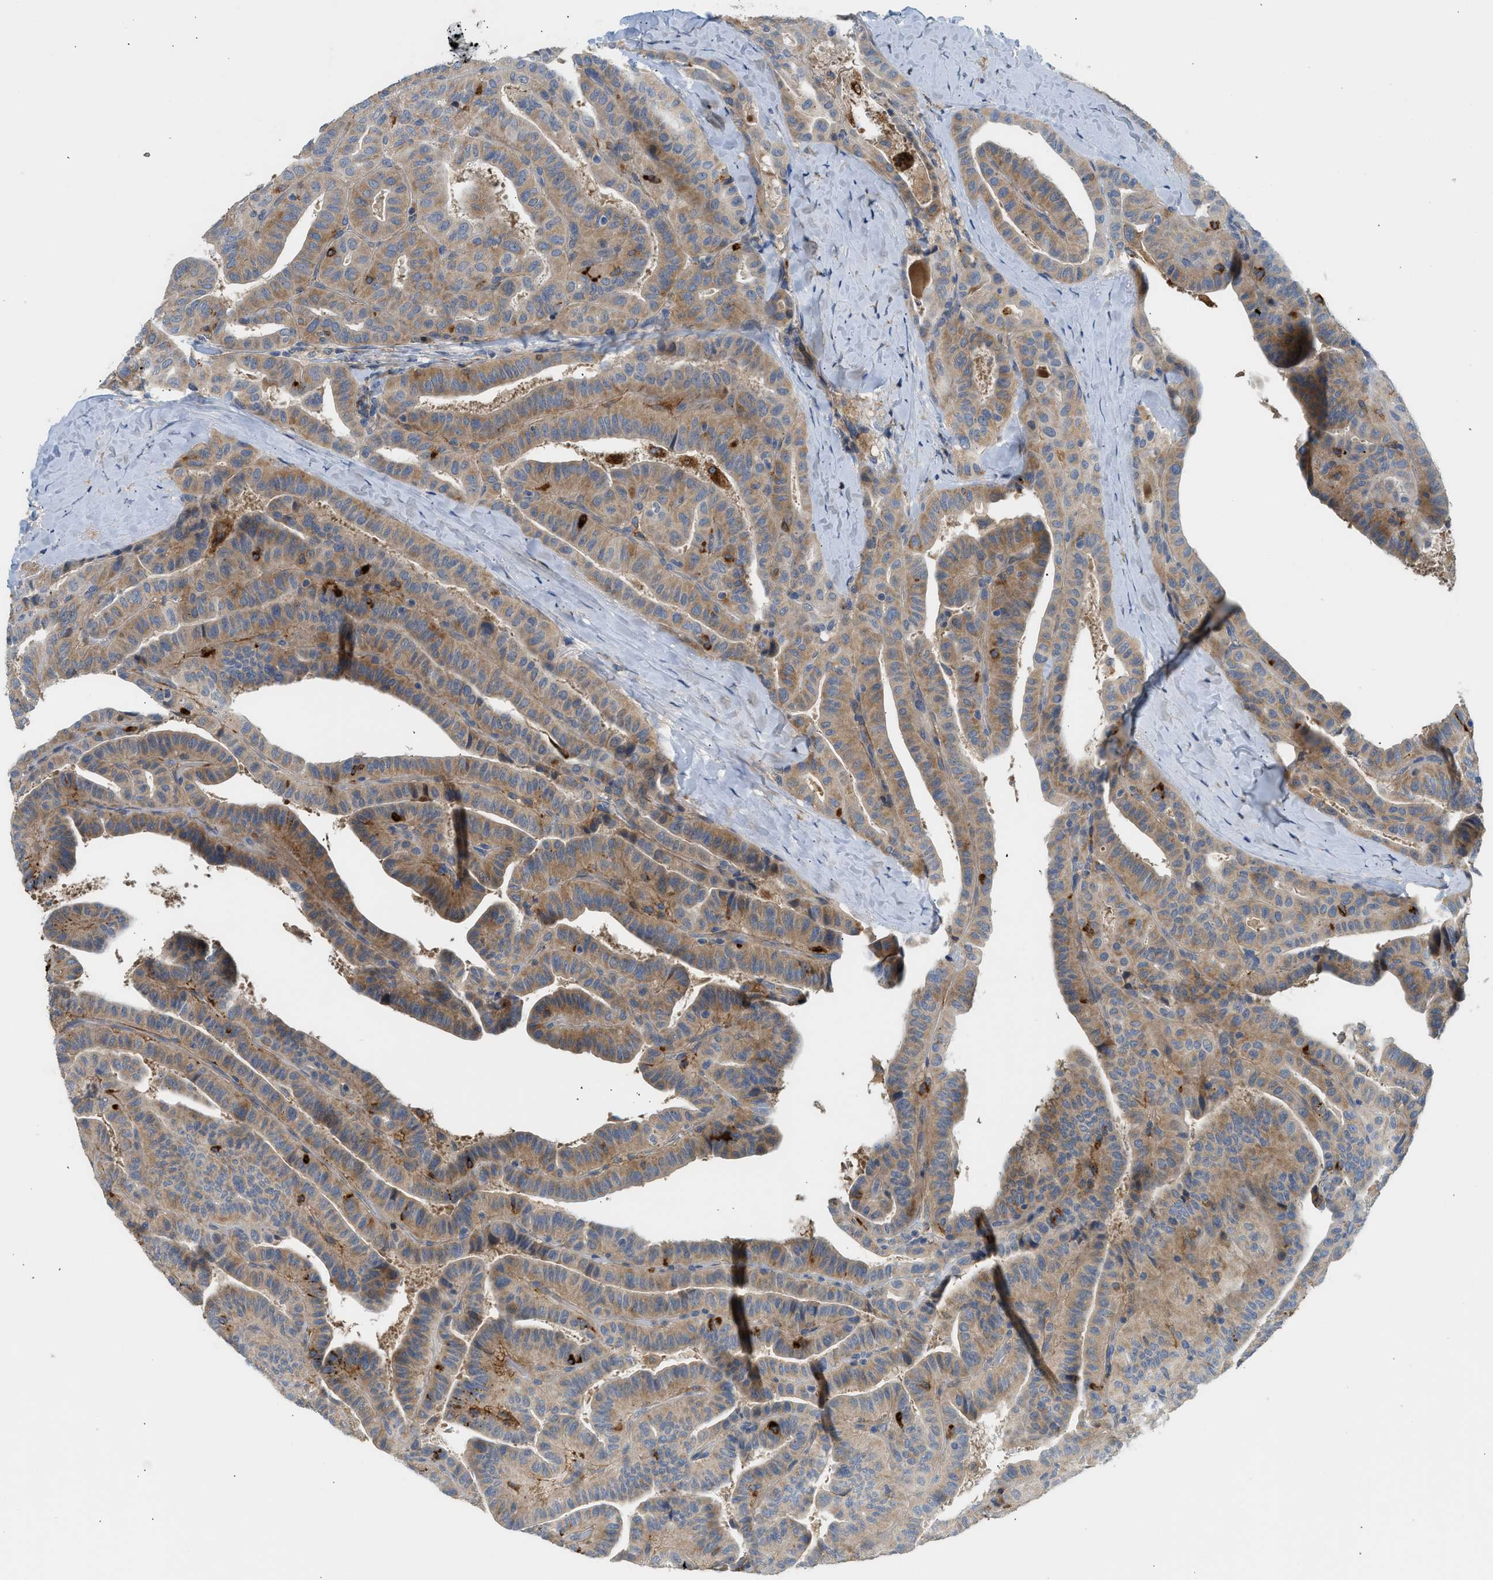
{"staining": {"intensity": "moderate", "quantity": "25%-75%", "location": "cytoplasmic/membranous"}, "tissue": "thyroid cancer", "cell_type": "Tumor cells", "image_type": "cancer", "snomed": [{"axis": "morphology", "description": "Papillary adenocarcinoma, NOS"}, {"axis": "topography", "description": "Thyroid gland"}], "caption": "Immunohistochemical staining of thyroid cancer reveals medium levels of moderate cytoplasmic/membranous positivity in about 25%-75% of tumor cells.", "gene": "RHBDF2", "patient": {"sex": "male", "age": 77}}